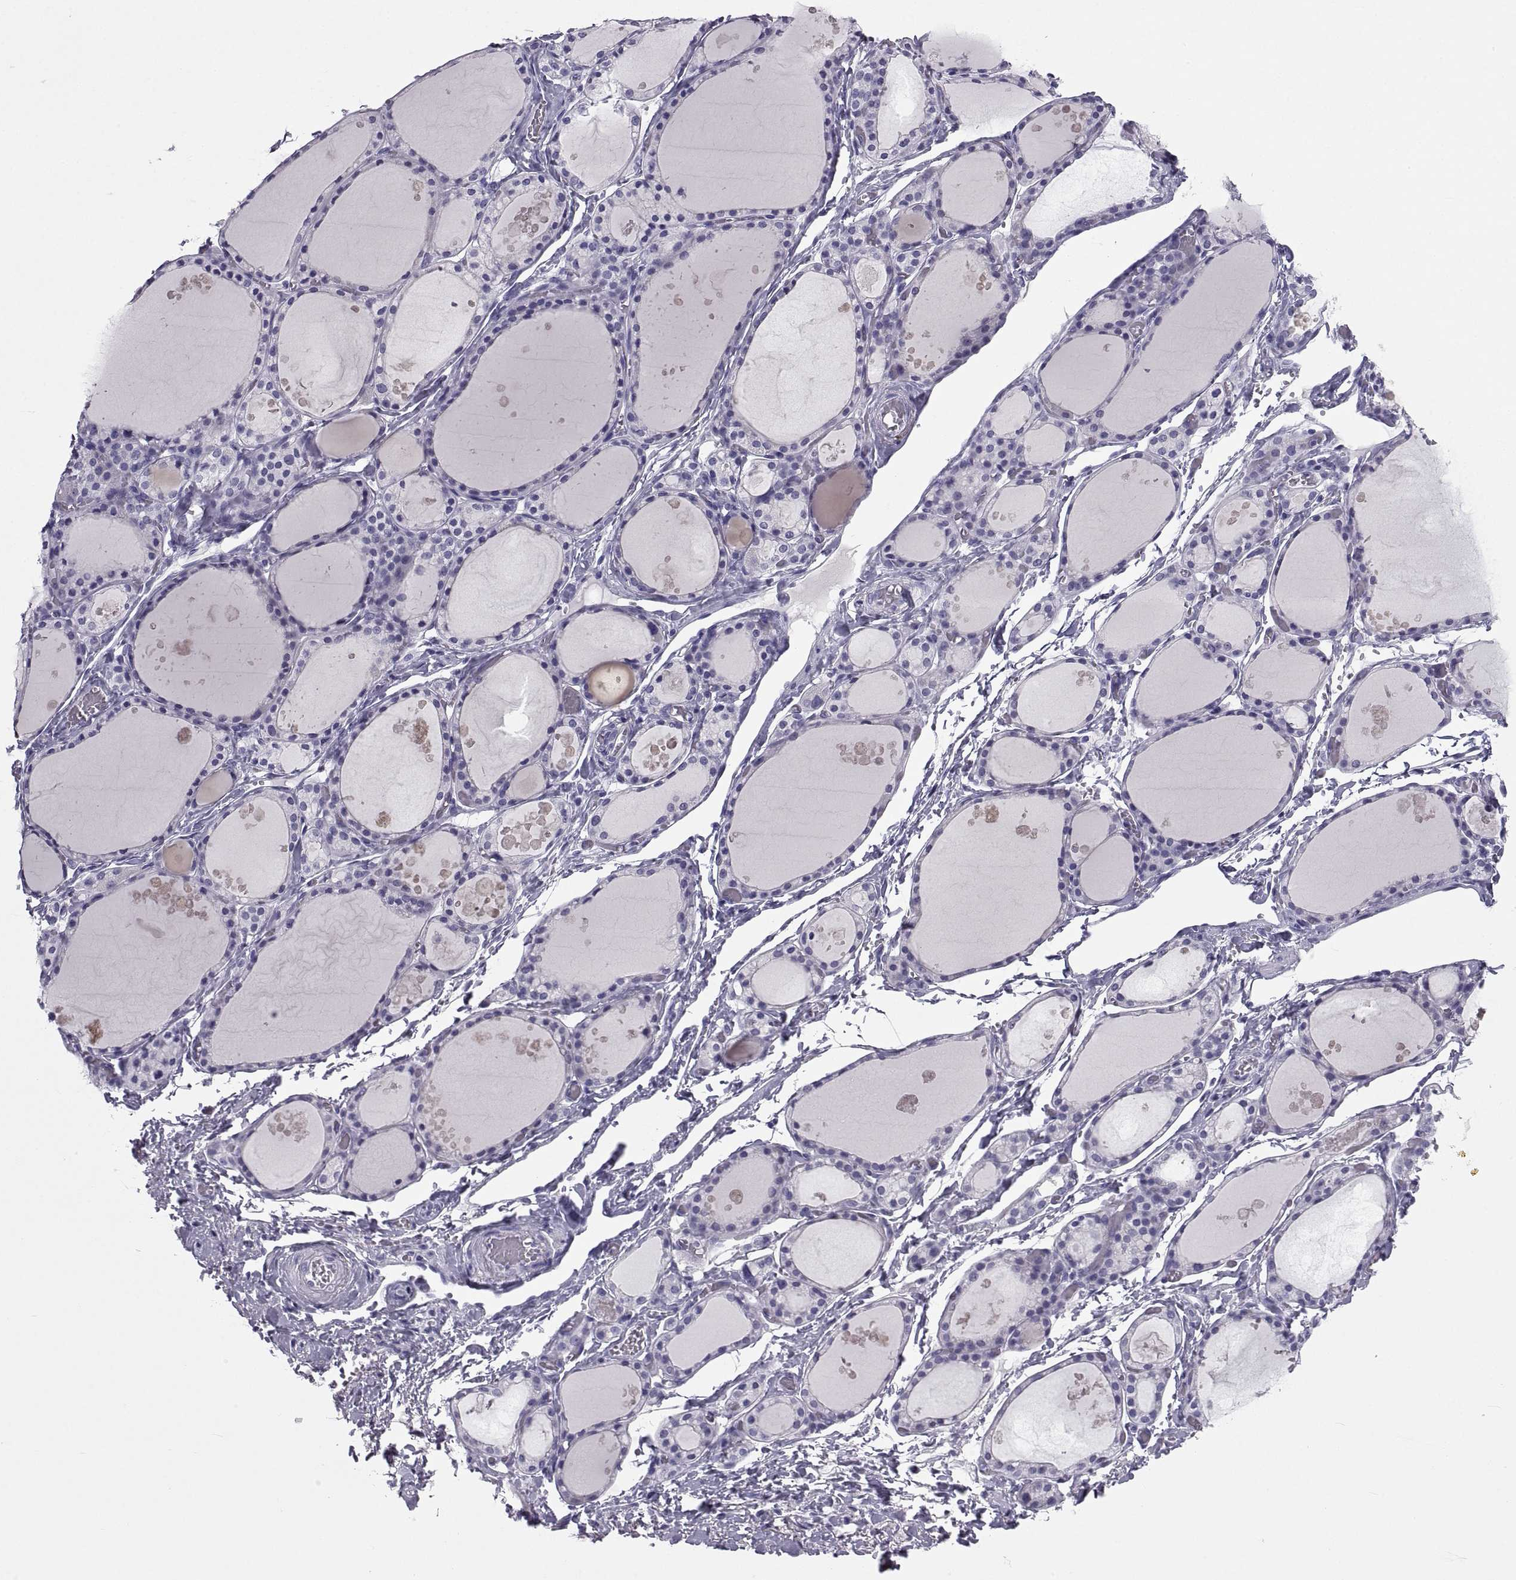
{"staining": {"intensity": "negative", "quantity": "none", "location": "none"}, "tissue": "thyroid gland", "cell_type": "Glandular cells", "image_type": "normal", "snomed": [{"axis": "morphology", "description": "Normal tissue, NOS"}, {"axis": "topography", "description": "Thyroid gland"}], "caption": "Immunohistochemical staining of unremarkable human thyroid gland demonstrates no significant expression in glandular cells. (DAB (3,3'-diaminobenzidine) immunohistochemistry with hematoxylin counter stain).", "gene": "PCSK1N", "patient": {"sex": "male", "age": 68}}